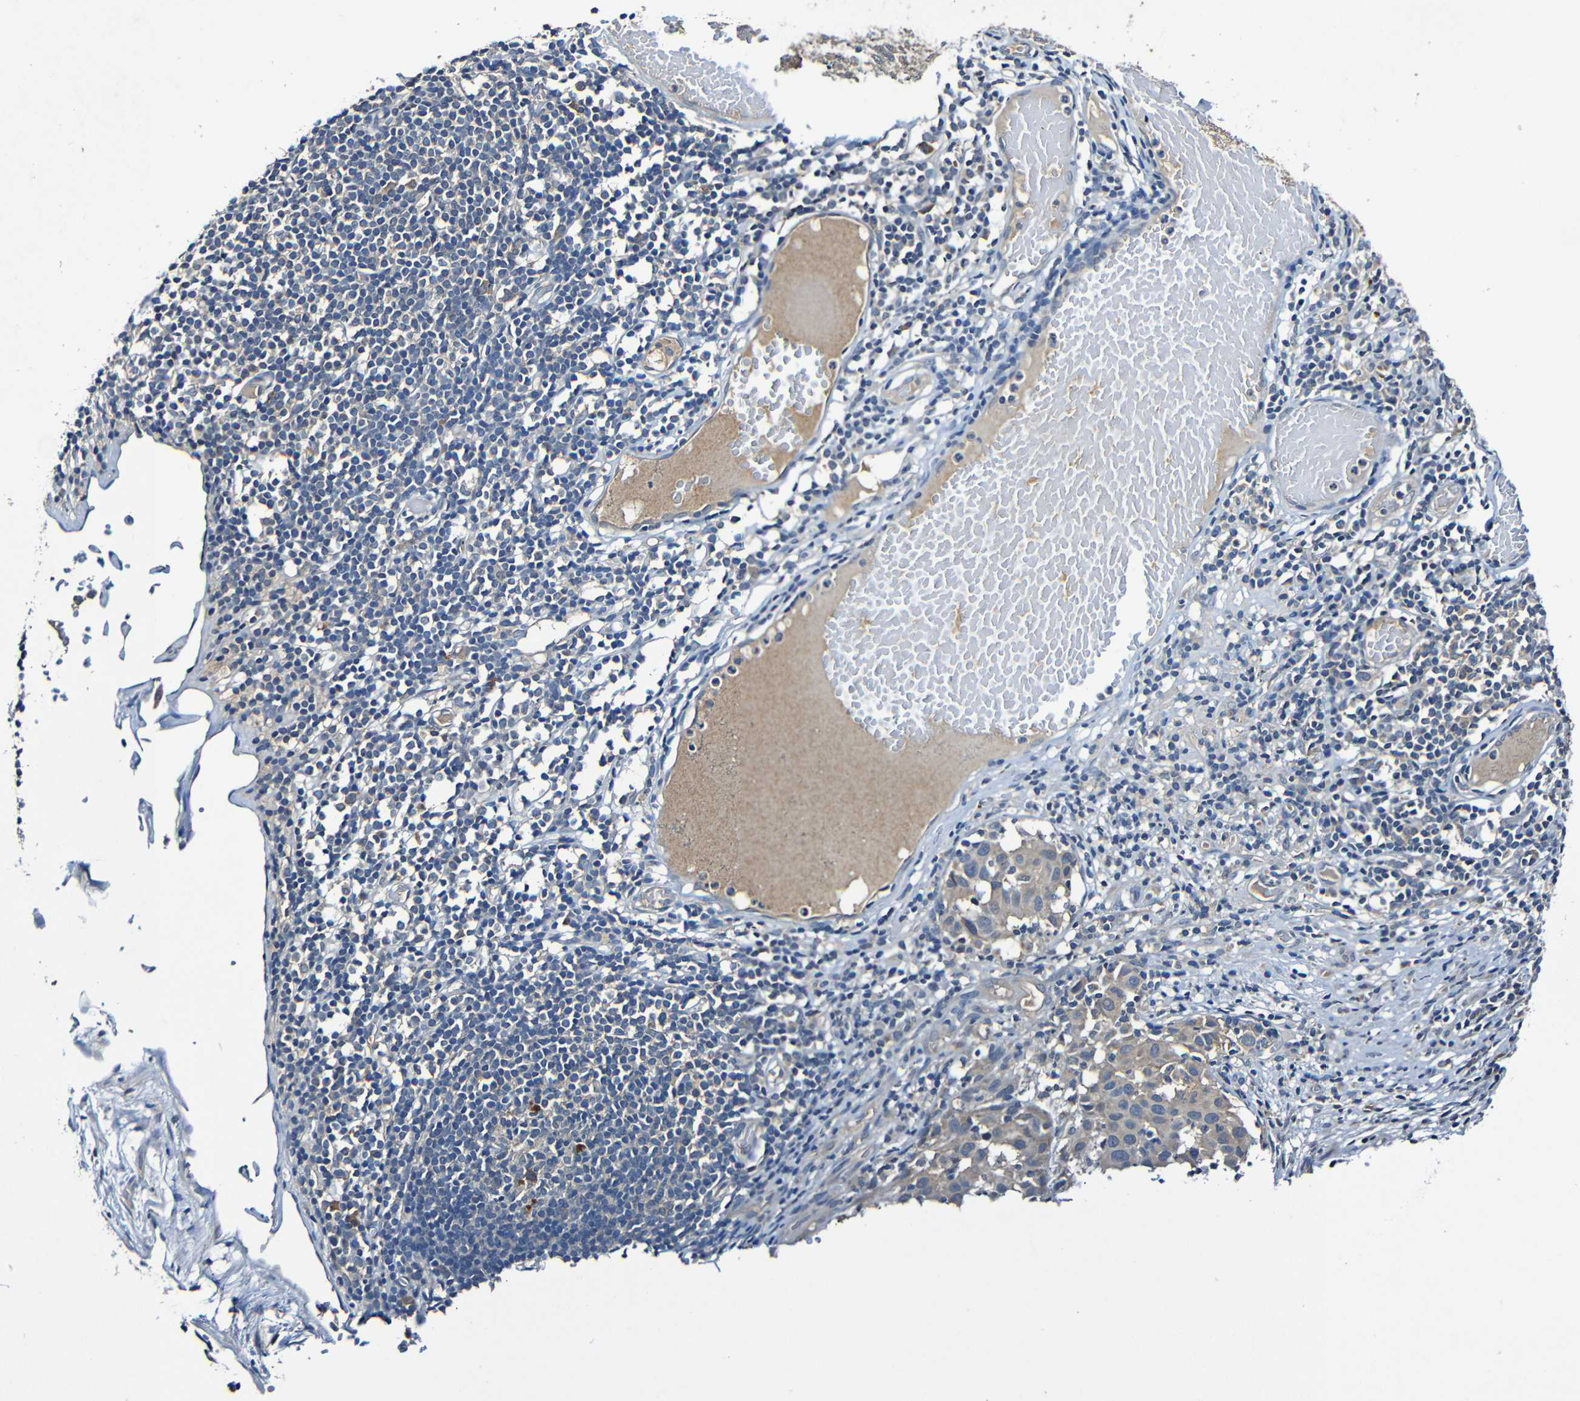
{"staining": {"intensity": "weak", "quantity": ">75%", "location": "cytoplasmic/membranous"}, "tissue": "melanoma", "cell_type": "Tumor cells", "image_type": "cancer", "snomed": [{"axis": "morphology", "description": "Malignant melanoma, Metastatic site"}, {"axis": "topography", "description": "Lymph node"}], "caption": "Brown immunohistochemical staining in human malignant melanoma (metastatic site) exhibits weak cytoplasmic/membranous positivity in approximately >75% of tumor cells. Nuclei are stained in blue.", "gene": "LRRC70", "patient": {"sex": "male", "age": 61}}